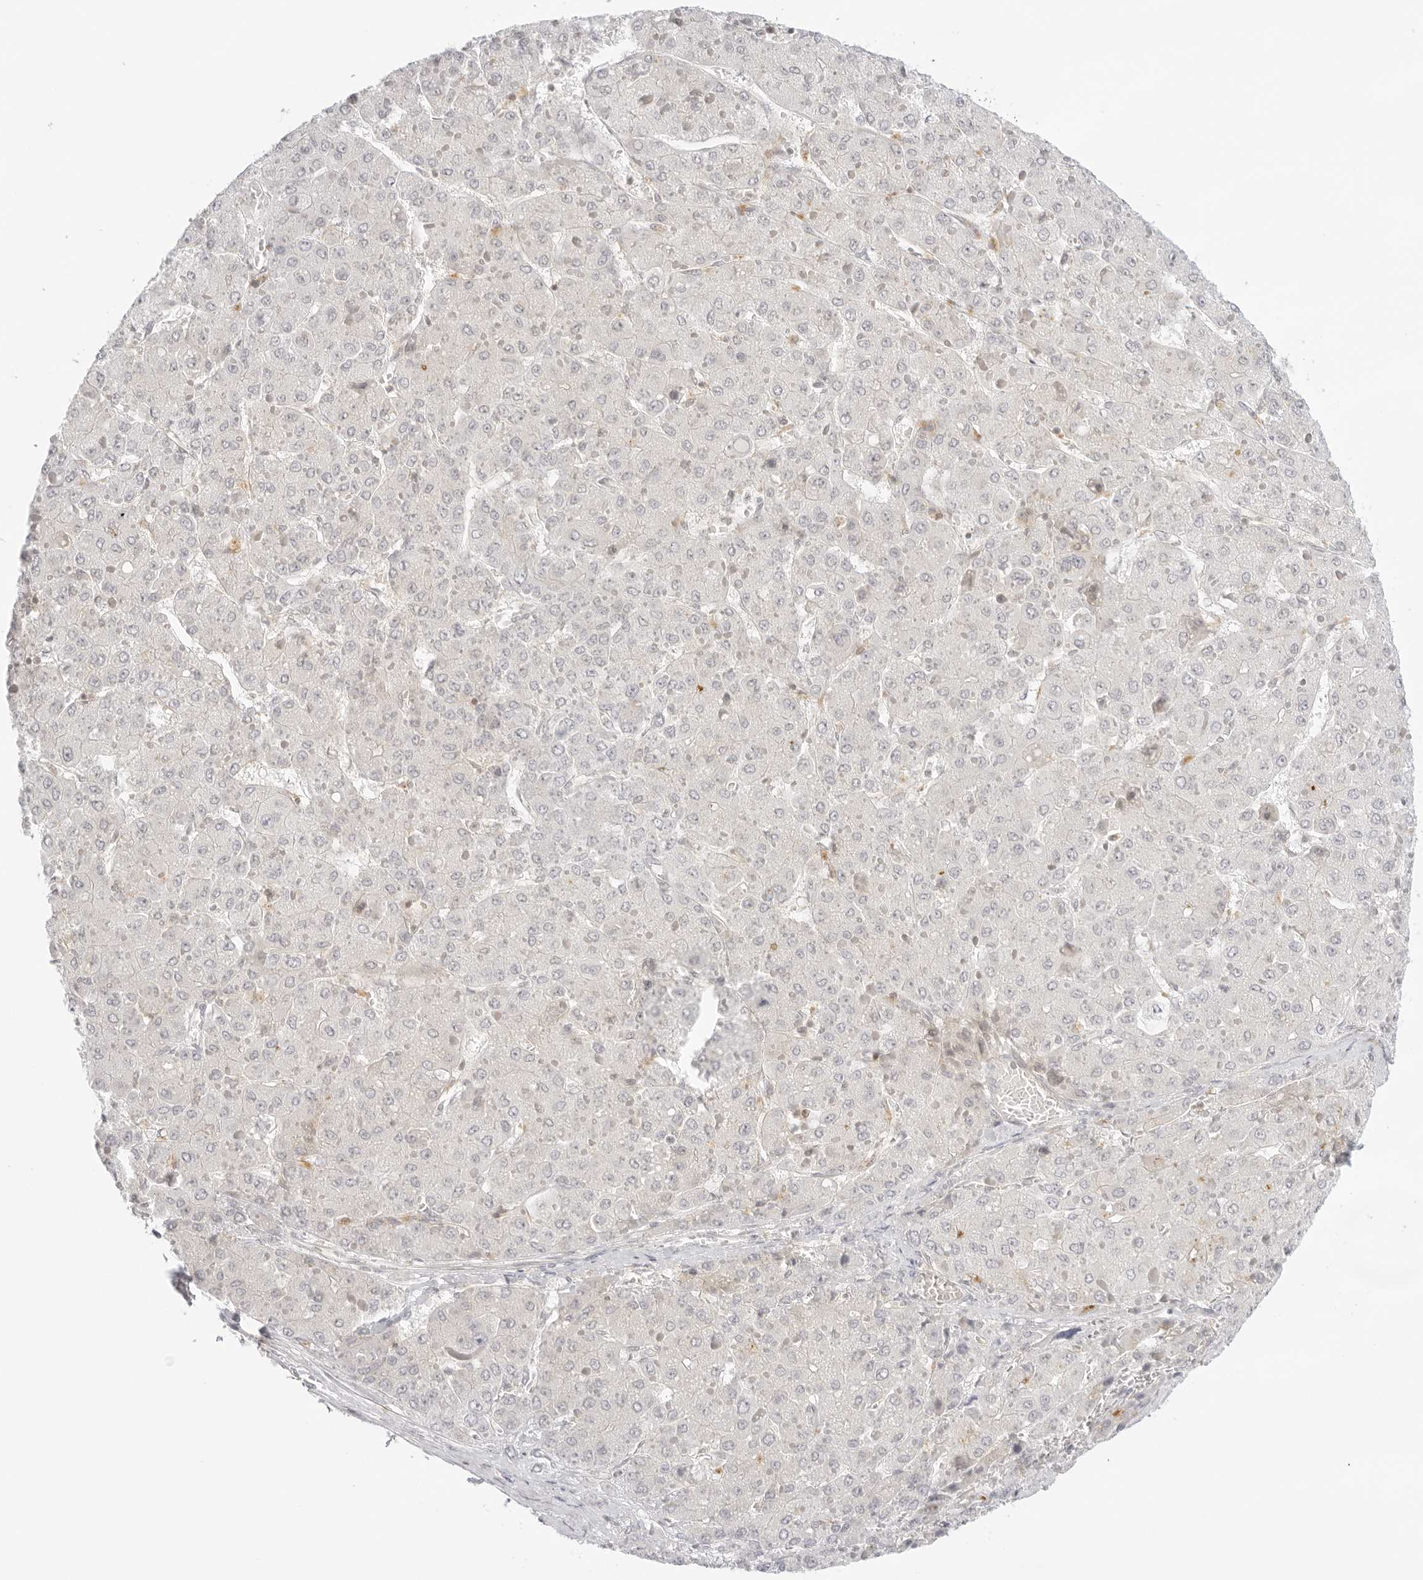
{"staining": {"intensity": "negative", "quantity": "none", "location": "none"}, "tissue": "liver cancer", "cell_type": "Tumor cells", "image_type": "cancer", "snomed": [{"axis": "morphology", "description": "Carcinoma, Hepatocellular, NOS"}, {"axis": "topography", "description": "Liver"}], "caption": "This is an immunohistochemistry (IHC) photomicrograph of human liver hepatocellular carcinoma. There is no staining in tumor cells.", "gene": "TNFRSF14", "patient": {"sex": "female", "age": 73}}